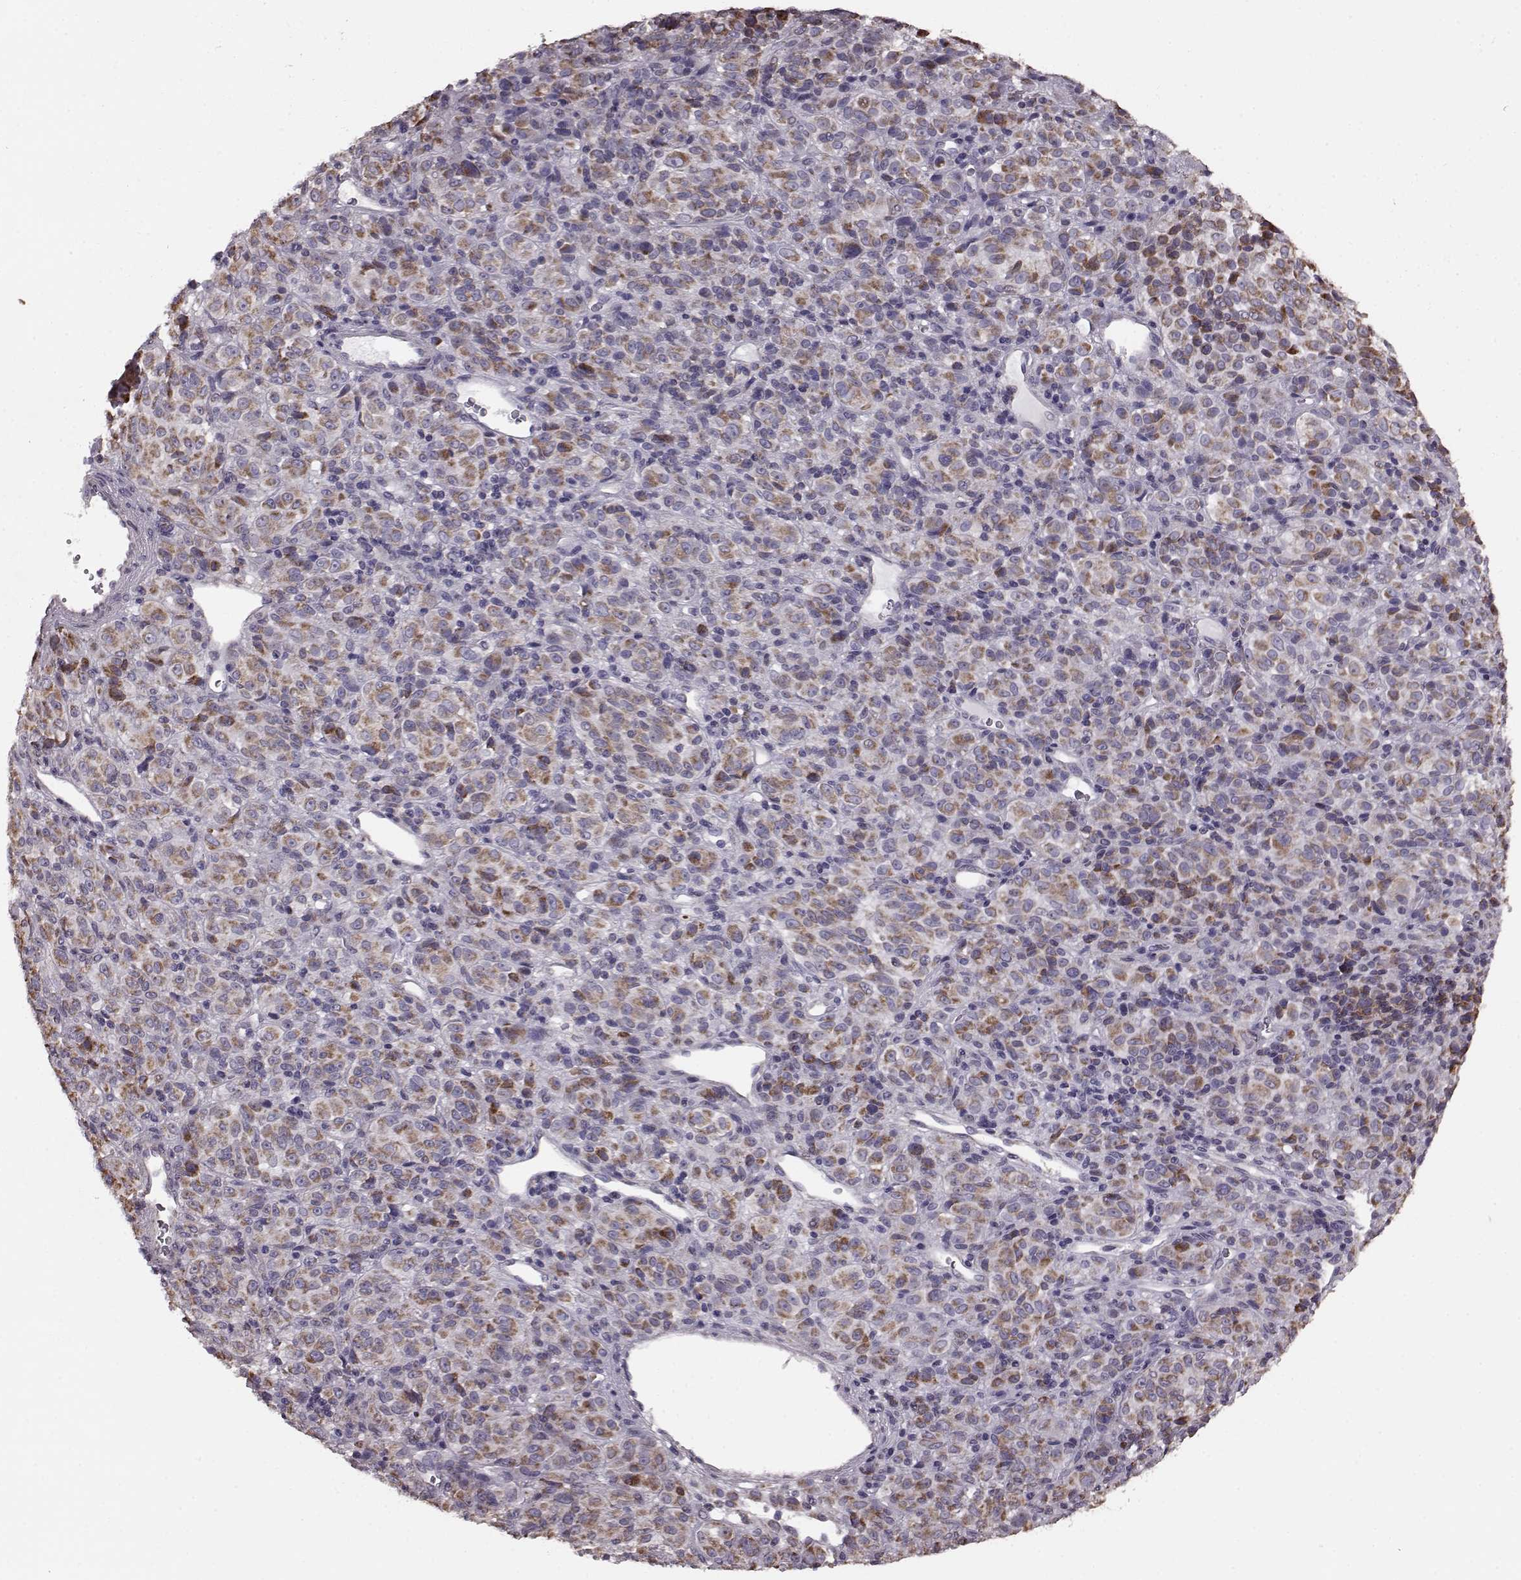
{"staining": {"intensity": "moderate", "quantity": ">75%", "location": "cytoplasmic/membranous"}, "tissue": "melanoma", "cell_type": "Tumor cells", "image_type": "cancer", "snomed": [{"axis": "morphology", "description": "Malignant melanoma, Metastatic site"}, {"axis": "topography", "description": "Brain"}], "caption": "Tumor cells demonstrate medium levels of moderate cytoplasmic/membranous staining in approximately >75% of cells in human melanoma. The protein is stained brown, and the nuclei are stained in blue (DAB IHC with brightfield microscopy, high magnification).", "gene": "FAM8A1", "patient": {"sex": "female", "age": 56}}